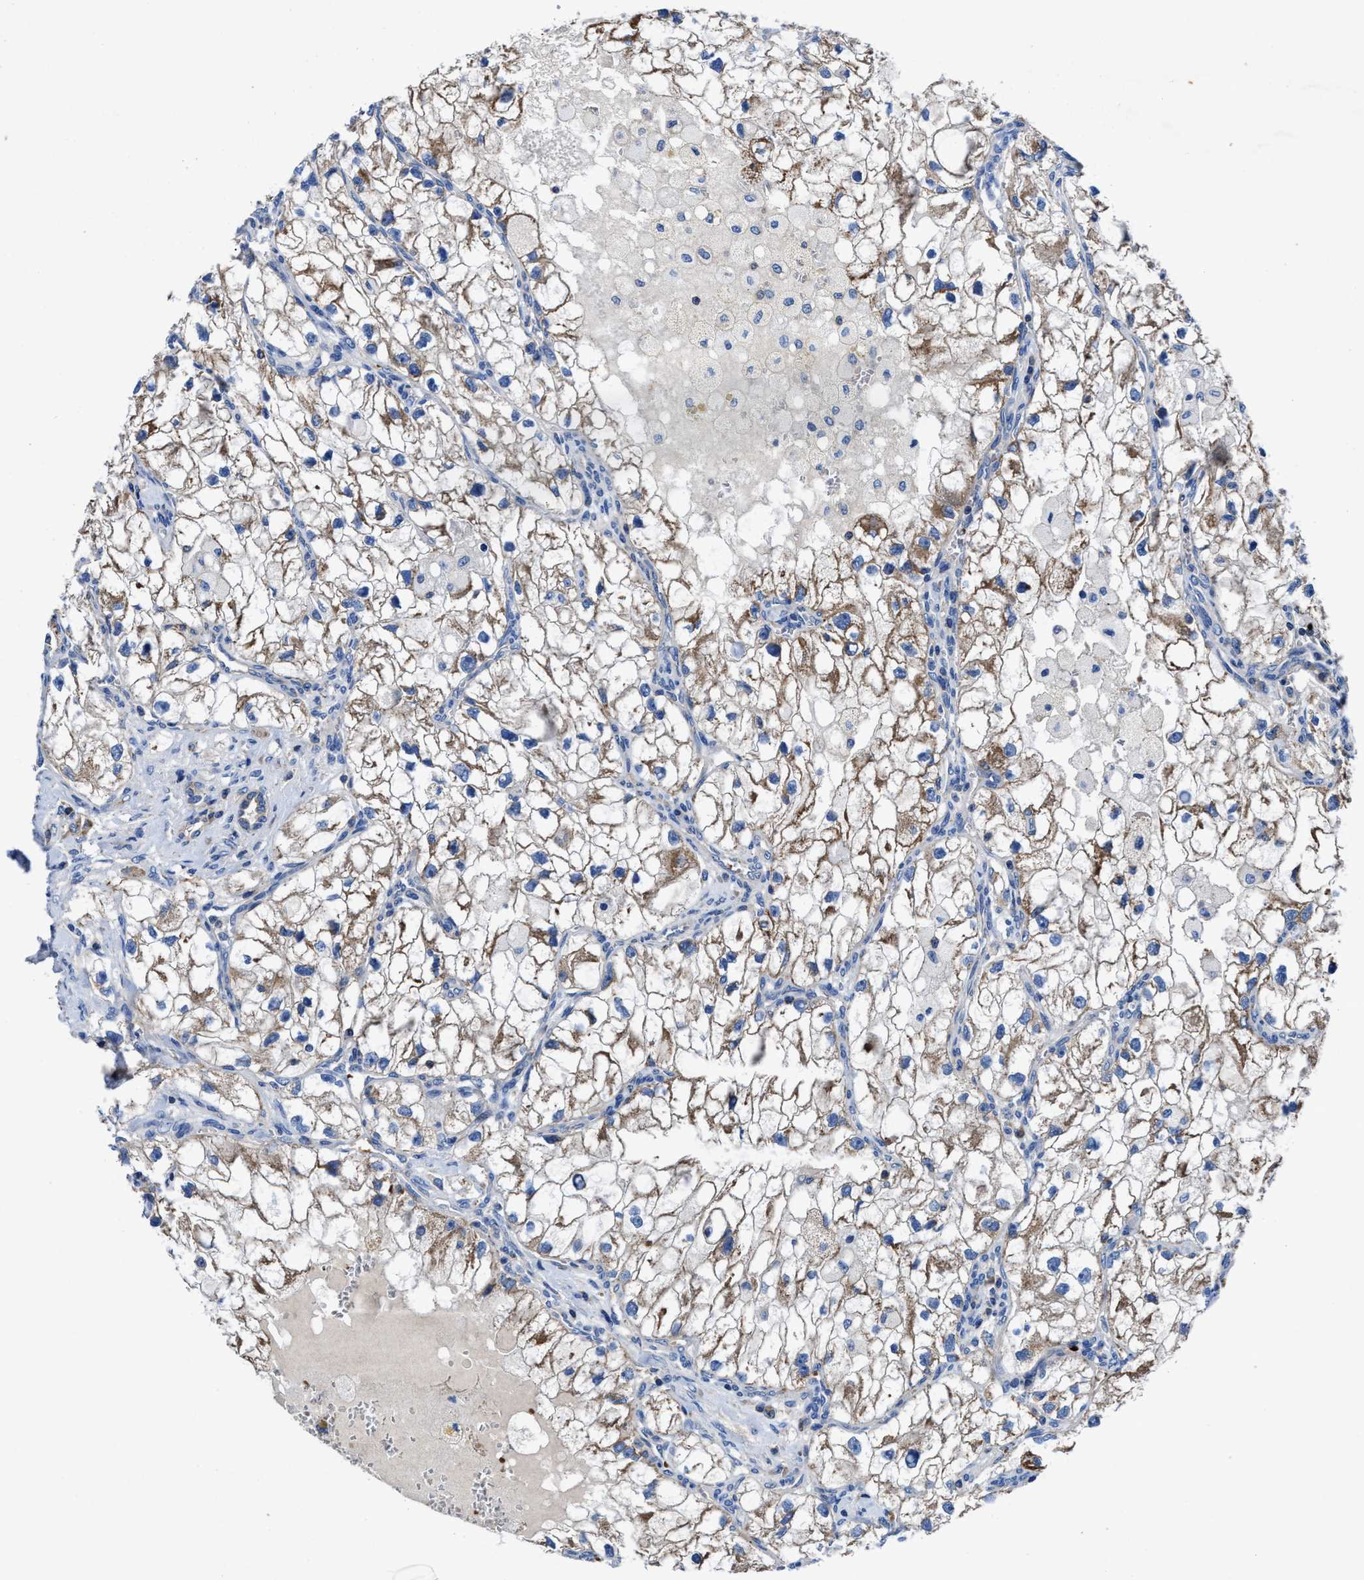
{"staining": {"intensity": "moderate", "quantity": ">75%", "location": "cytoplasmic/membranous"}, "tissue": "renal cancer", "cell_type": "Tumor cells", "image_type": "cancer", "snomed": [{"axis": "morphology", "description": "Adenocarcinoma, NOS"}, {"axis": "topography", "description": "Kidney"}], "caption": "Human renal adenocarcinoma stained with a brown dye shows moderate cytoplasmic/membranous positive staining in about >75% of tumor cells.", "gene": "PHLPP1", "patient": {"sex": "female", "age": 70}}